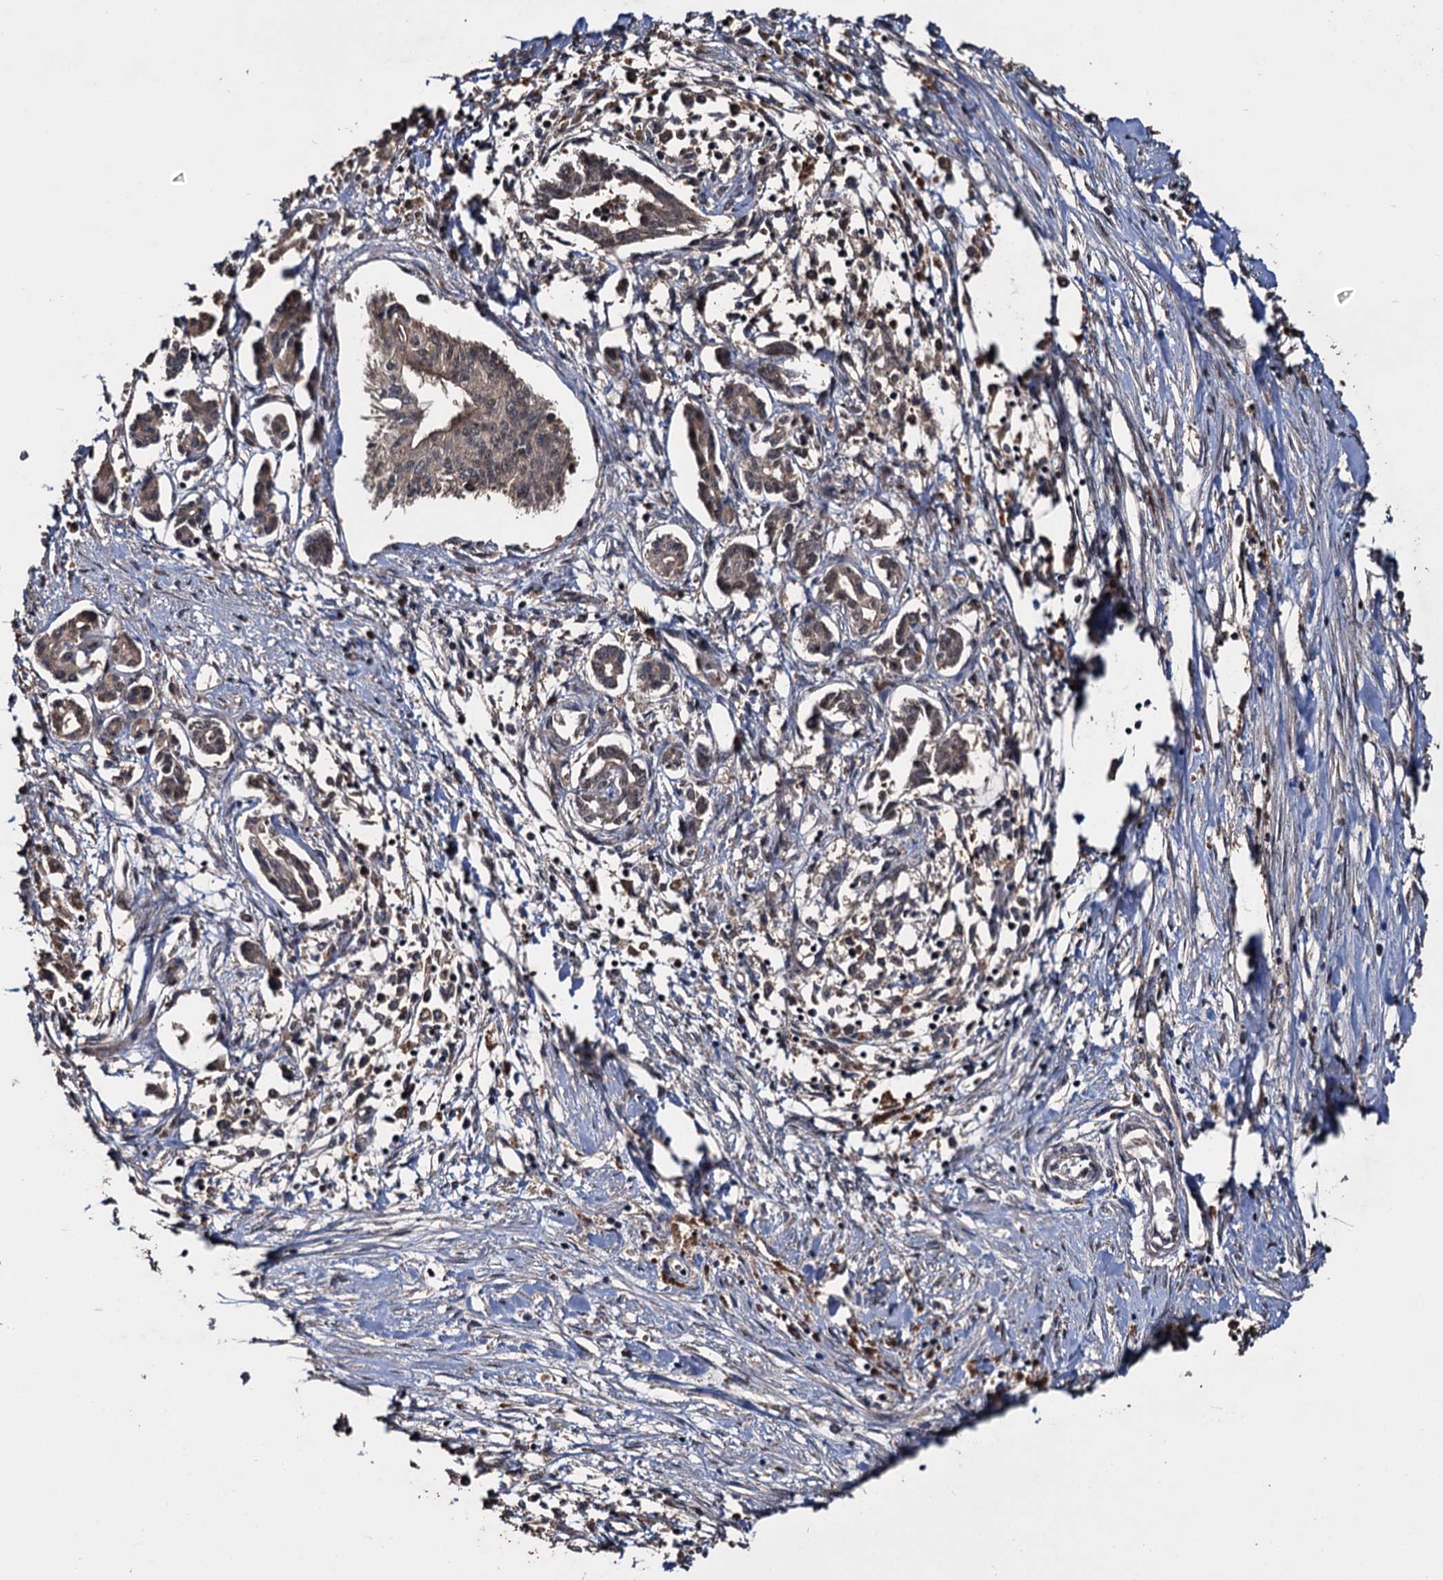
{"staining": {"intensity": "moderate", "quantity": ">75%", "location": "cytoplasmic/membranous"}, "tissue": "pancreatic cancer", "cell_type": "Tumor cells", "image_type": "cancer", "snomed": [{"axis": "morphology", "description": "Adenocarcinoma, NOS"}, {"axis": "topography", "description": "Pancreas"}], "caption": "Protein expression analysis of pancreatic cancer demonstrates moderate cytoplasmic/membranous positivity in approximately >75% of tumor cells.", "gene": "SLC46A3", "patient": {"sex": "female", "age": 50}}